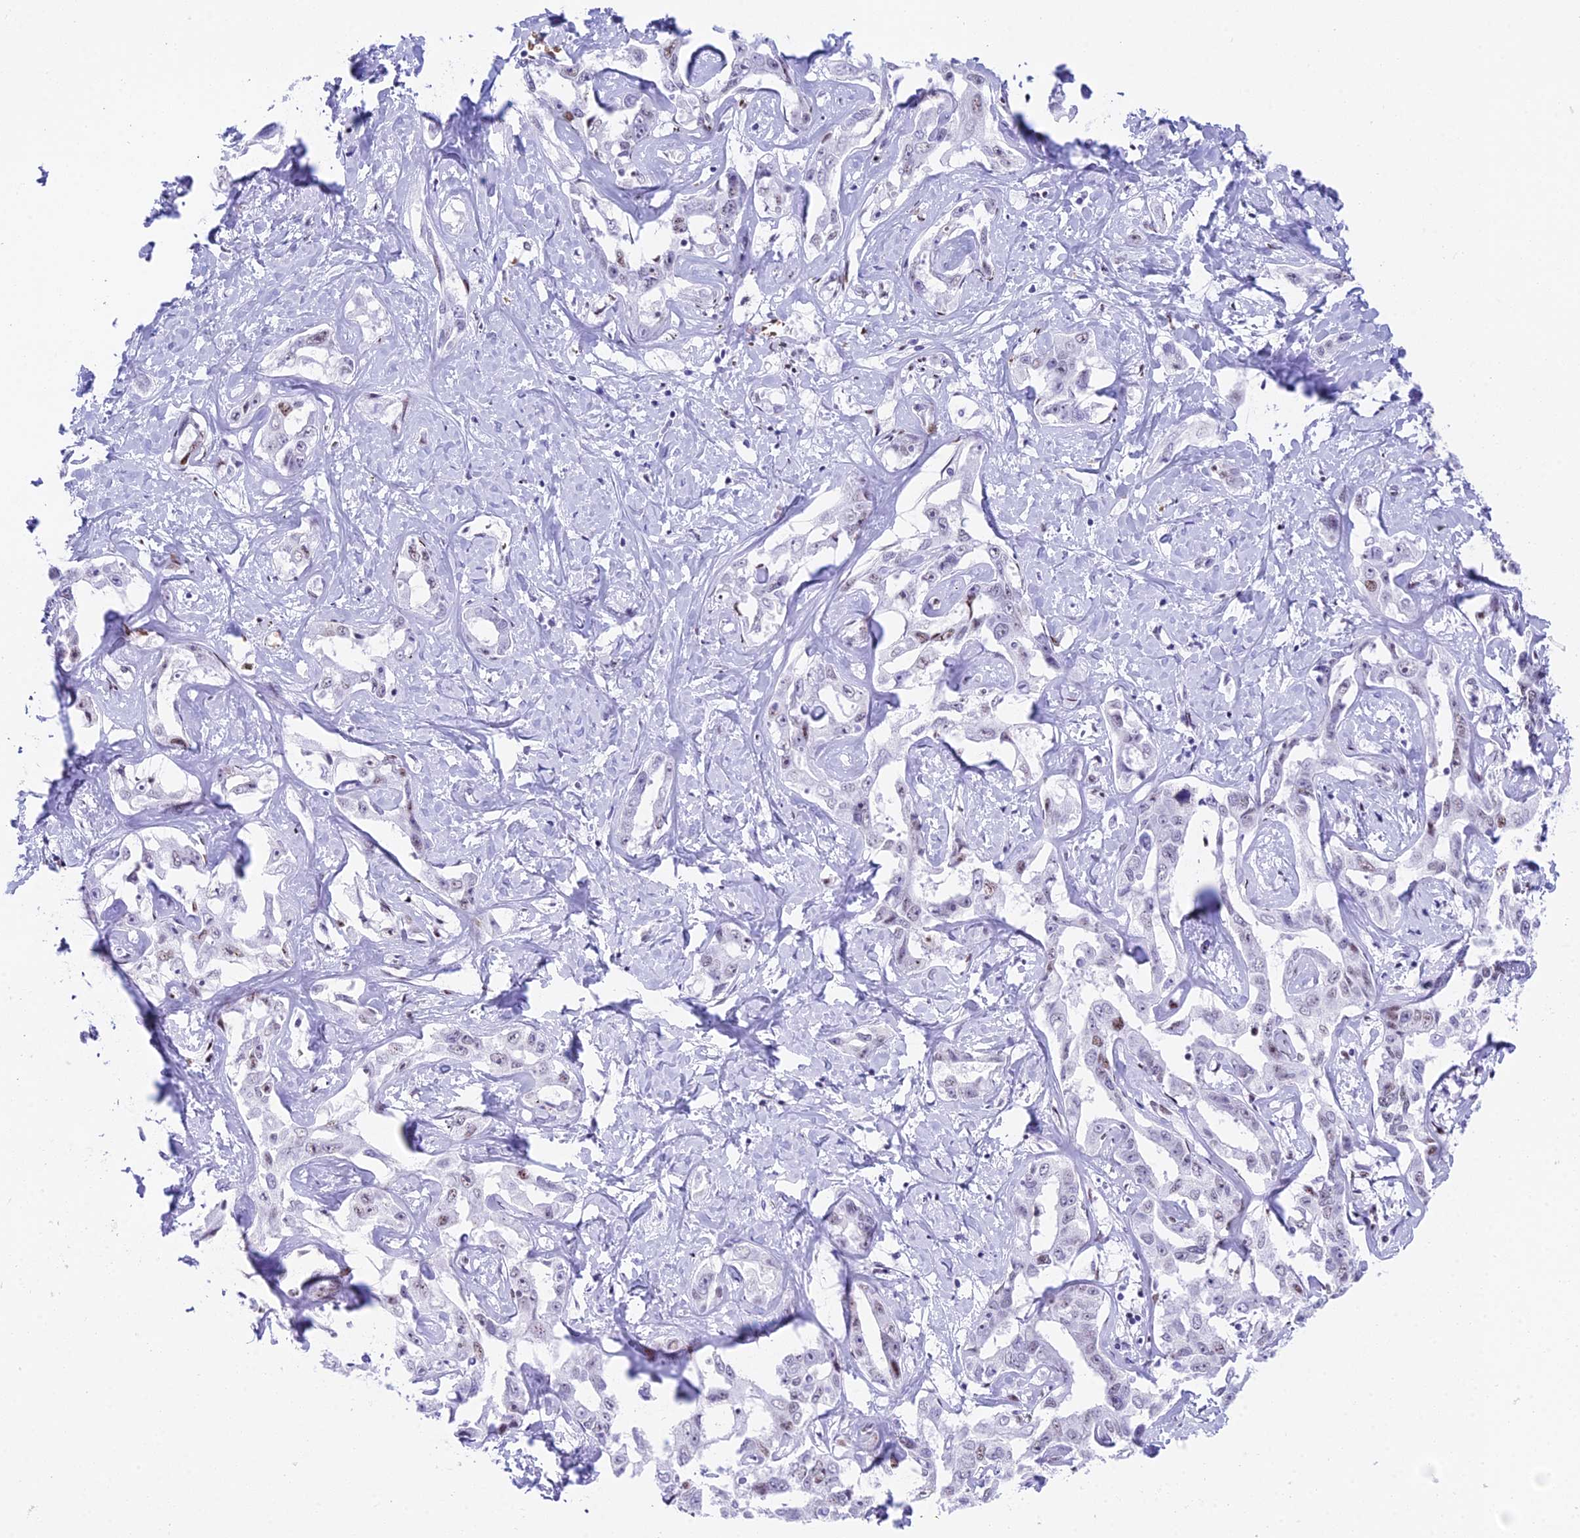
{"staining": {"intensity": "negative", "quantity": "none", "location": "none"}, "tissue": "liver cancer", "cell_type": "Tumor cells", "image_type": "cancer", "snomed": [{"axis": "morphology", "description": "Cholangiocarcinoma"}, {"axis": "topography", "description": "Liver"}], "caption": "A photomicrograph of human cholangiocarcinoma (liver) is negative for staining in tumor cells.", "gene": "RNPS1", "patient": {"sex": "male", "age": 59}}